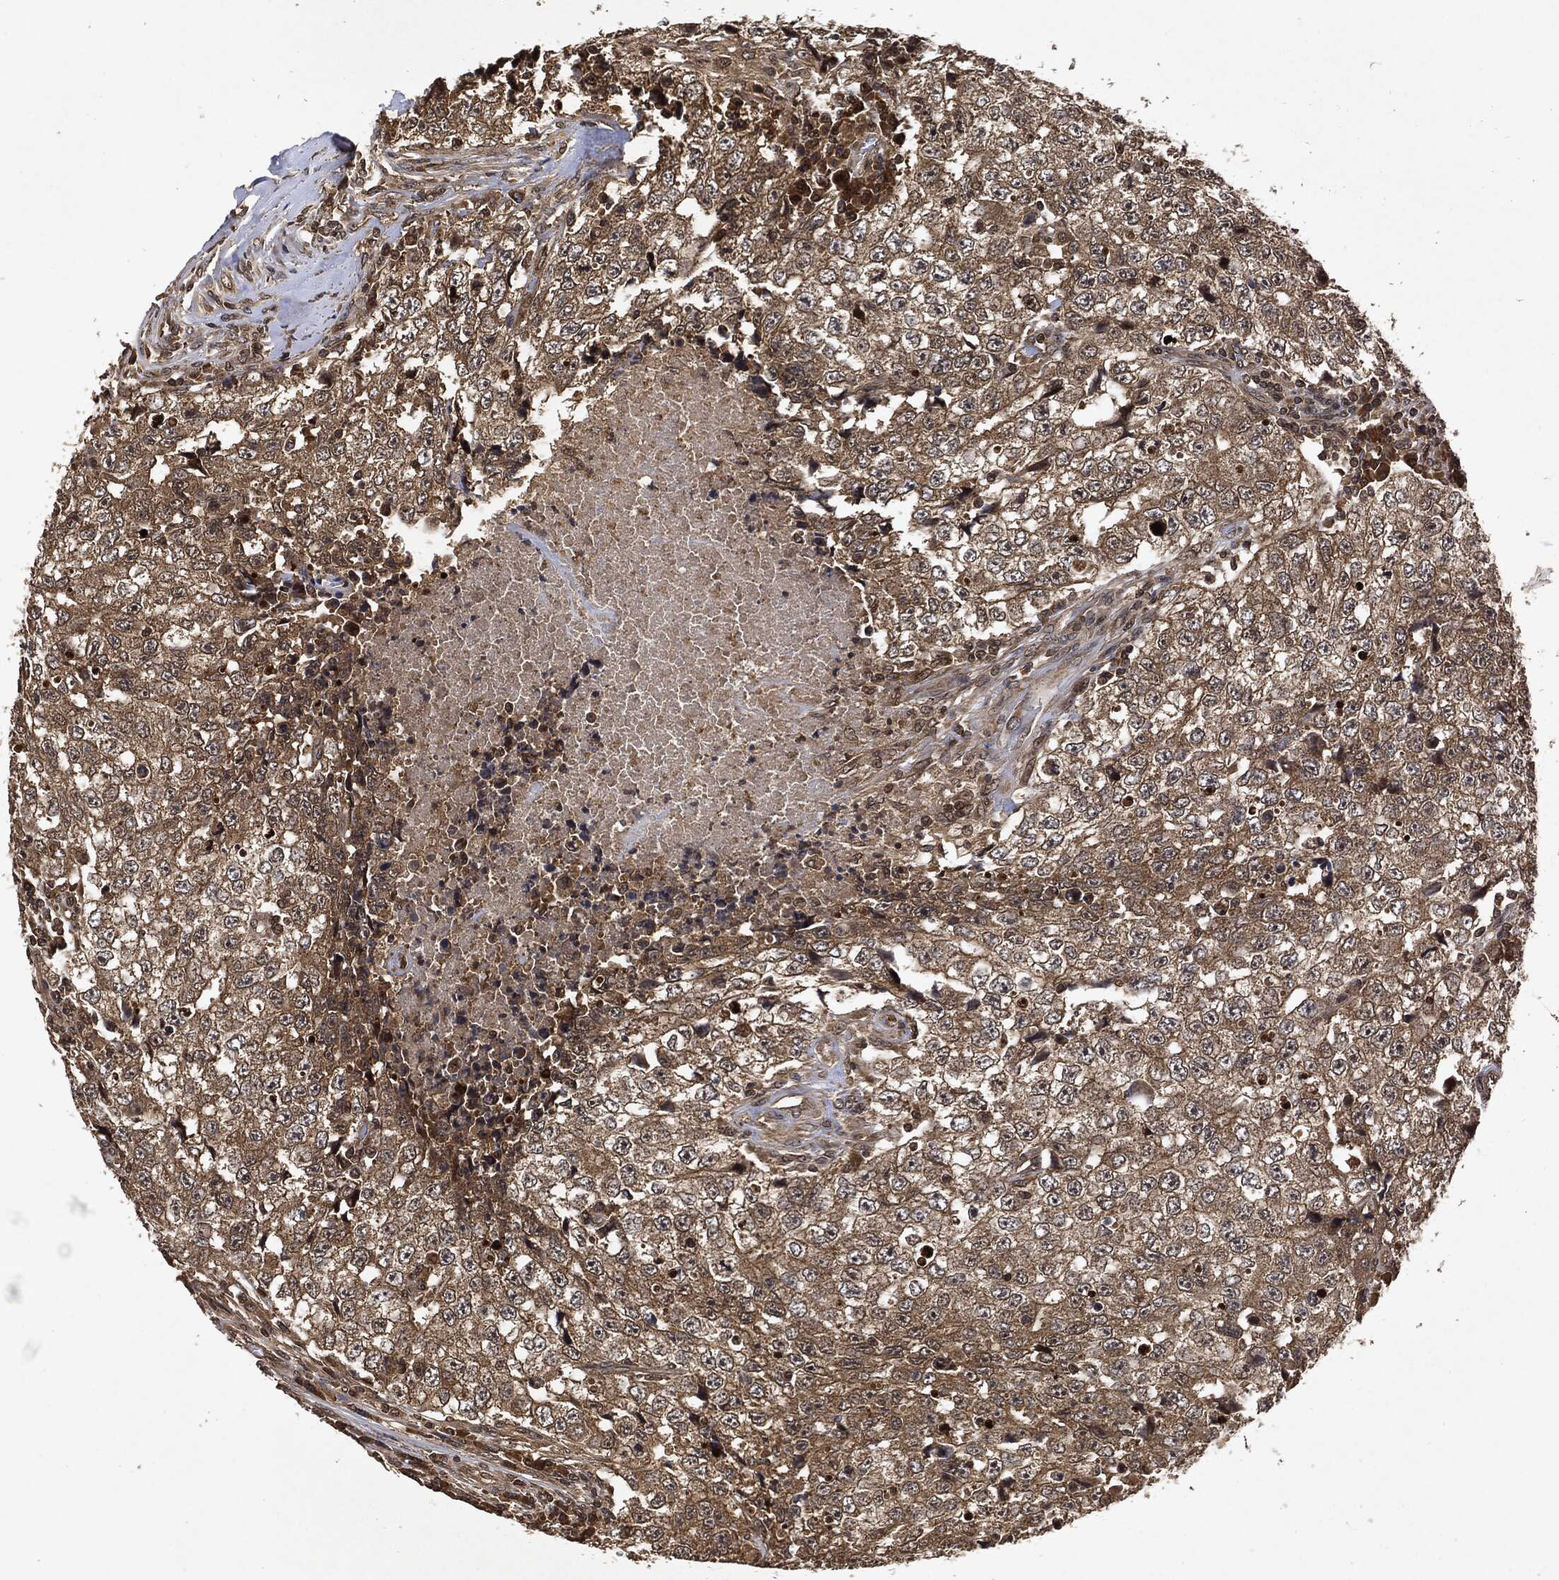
{"staining": {"intensity": "moderate", "quantity": ">75%", "location": "cytoplasmic/membranous"}, "tissue": "testis cancer", "cell_type": "Tumor cells", "image_type": "cancer", "snomed": [{"axis": "morphology", "description": "Necrosis, NOS"}, {"axis": "morphology", "description": "Carcinoma, Embryonal, NOS"}, {"axis": "topography", "description": "Testis"}], "caption": "Immunohistochemistry staining of testis embryonal carcinoma, which shows medium levels of moderate cytoplasmic/membranous expression in approximately >75% of tumor cells indicating moderate cytoplasmic/membranous protein expression. The staining was performed using DAB (brown) for protein detection and nuclei were counterstained in hematoxylin (blue).", "gene": "ZNF226", "patient": {"sex": "male", "age": 19}}